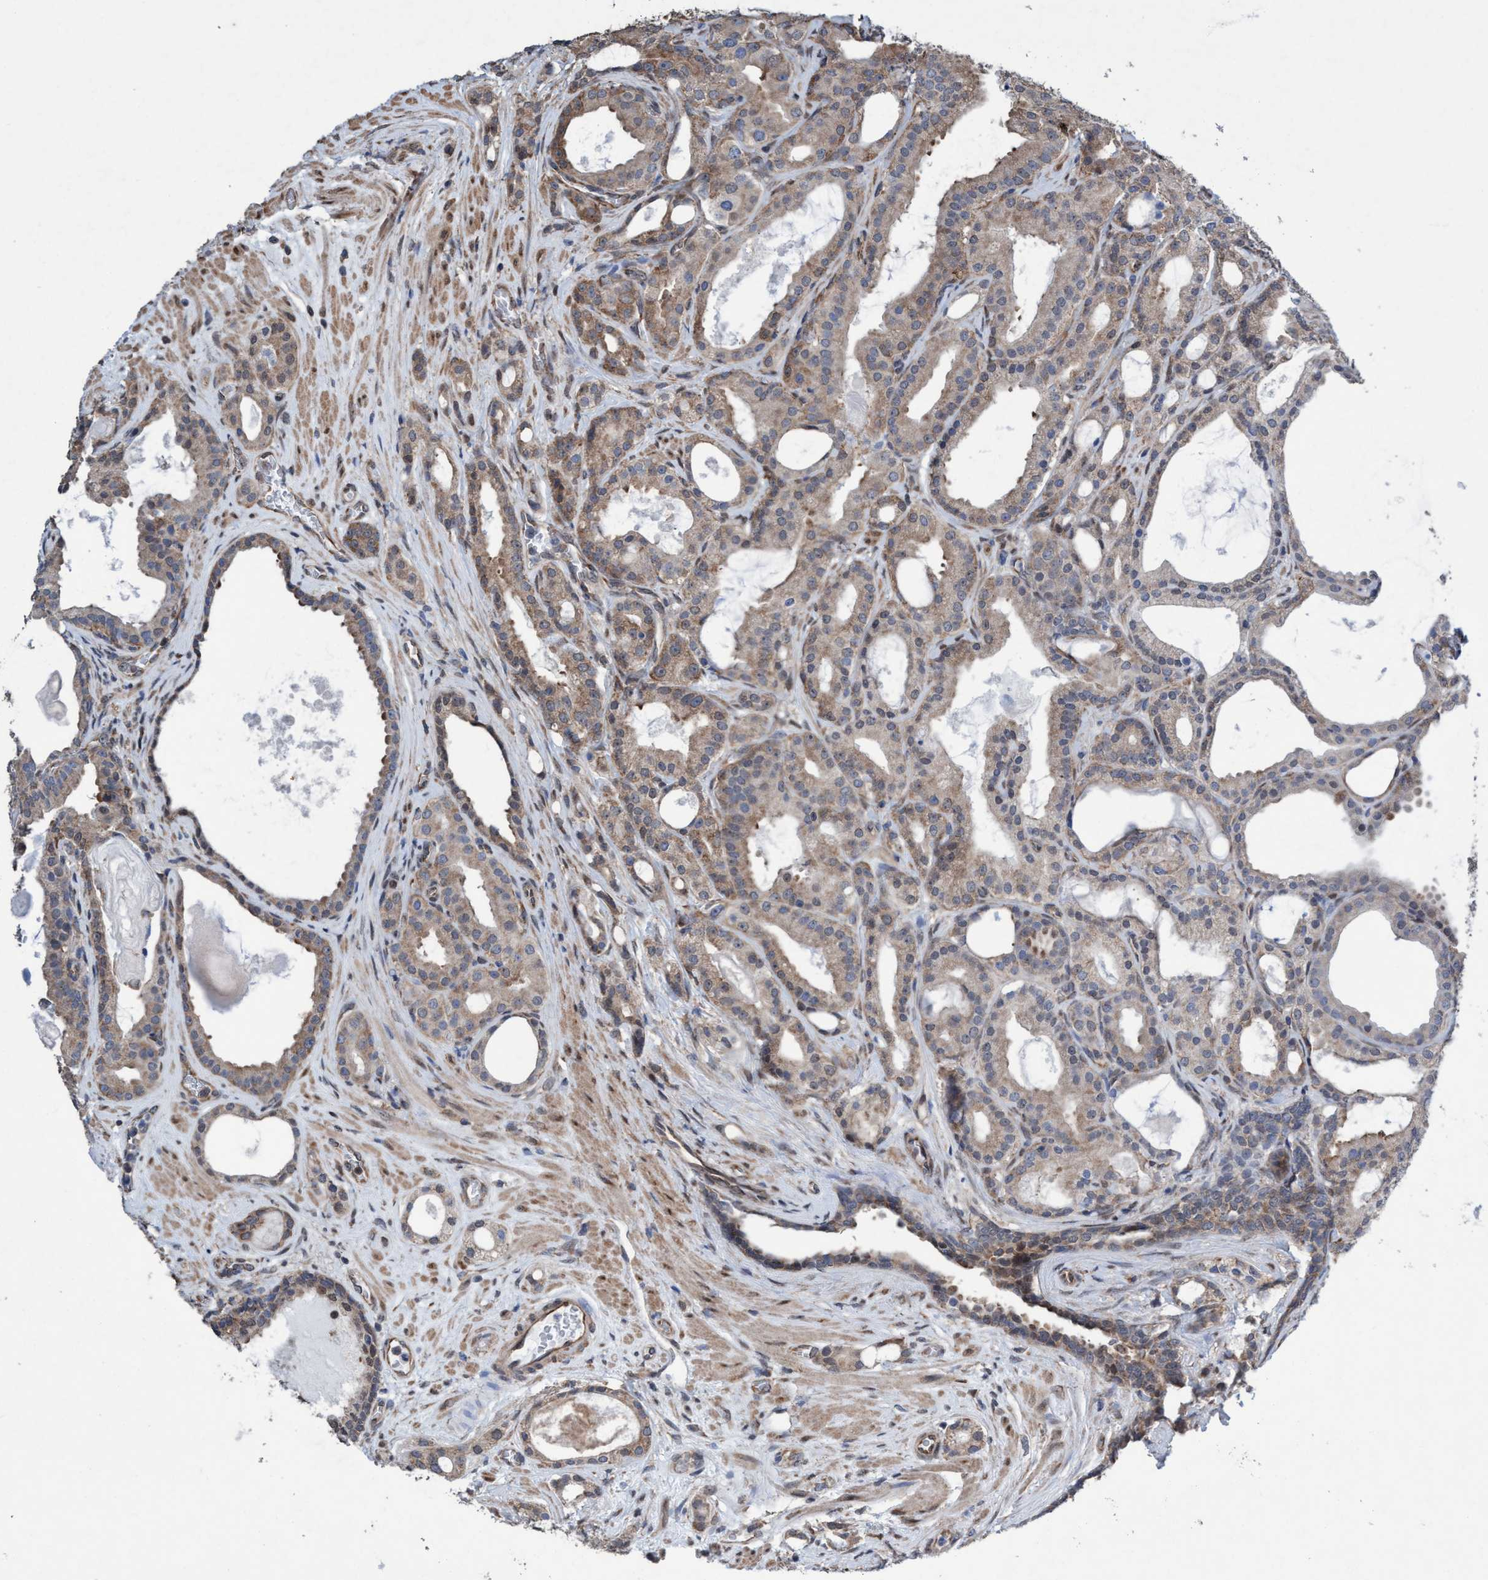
{"staining": {"intensity": "weak", "quantity": ">75%", "location": "cytoplasmic/membranous"}, "tissue": "prostate cancer", "cell_type": "Tumor cells", "image_type": "cancer", "snomed": [{"axis": "morphology", "description": "Adenocarcinoma, High grade"}, {"axis": "topography", "description": "Prostate"}], "caption": "About >75% of tumor cells in human high-grade adenocarcinoma (prostate) exhibit weak cytoplasmic/membranous protein positivity as visualized by brown immunohistochemical staining.", "gene": "METAP2", "patient": {"sex": "male", "age": 60}}